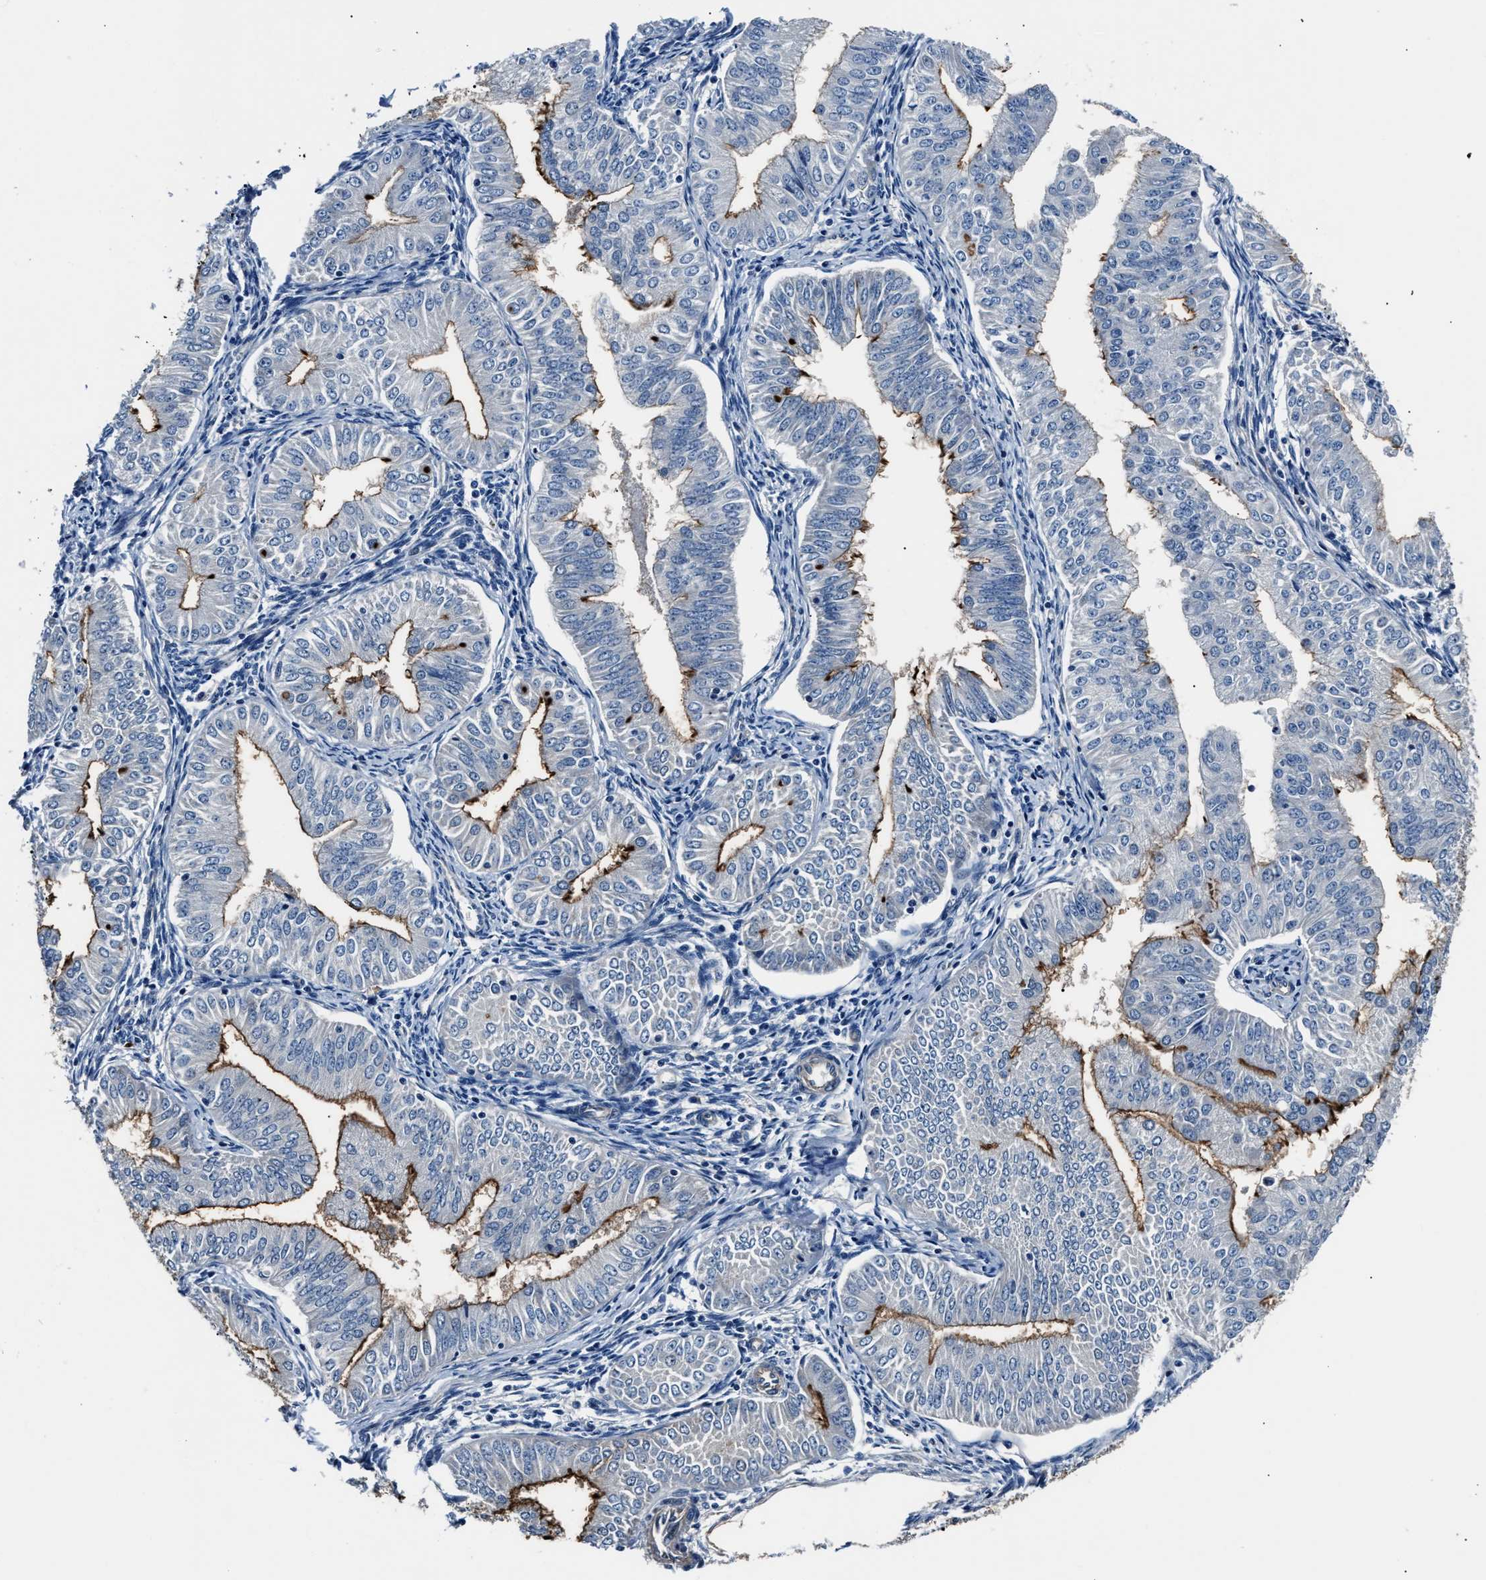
{"staining": {"intensity": "moderate", "quantity": "25%-75%", "location": "cytoplasmic/membranous"}, "tissue": "endometrial cancer", "cell_type": "Tumor cells", "image_type": "cancer", "snomed": [{"axis": "morphology", "description": "Normal tissue, NOS"}, {"axis": "morphology", "description": "Adenocarcinoma, NOS"}, {"axis": "topography", "description": "Endometrium"}], "caption": "Adenocarcinoma (endometrial) stained for a protein displays moderate cytoplasmic/membranous positivity in tumor cells.", "gene": "MPDZ", "patient": {"sex": "female", "age": 53}}